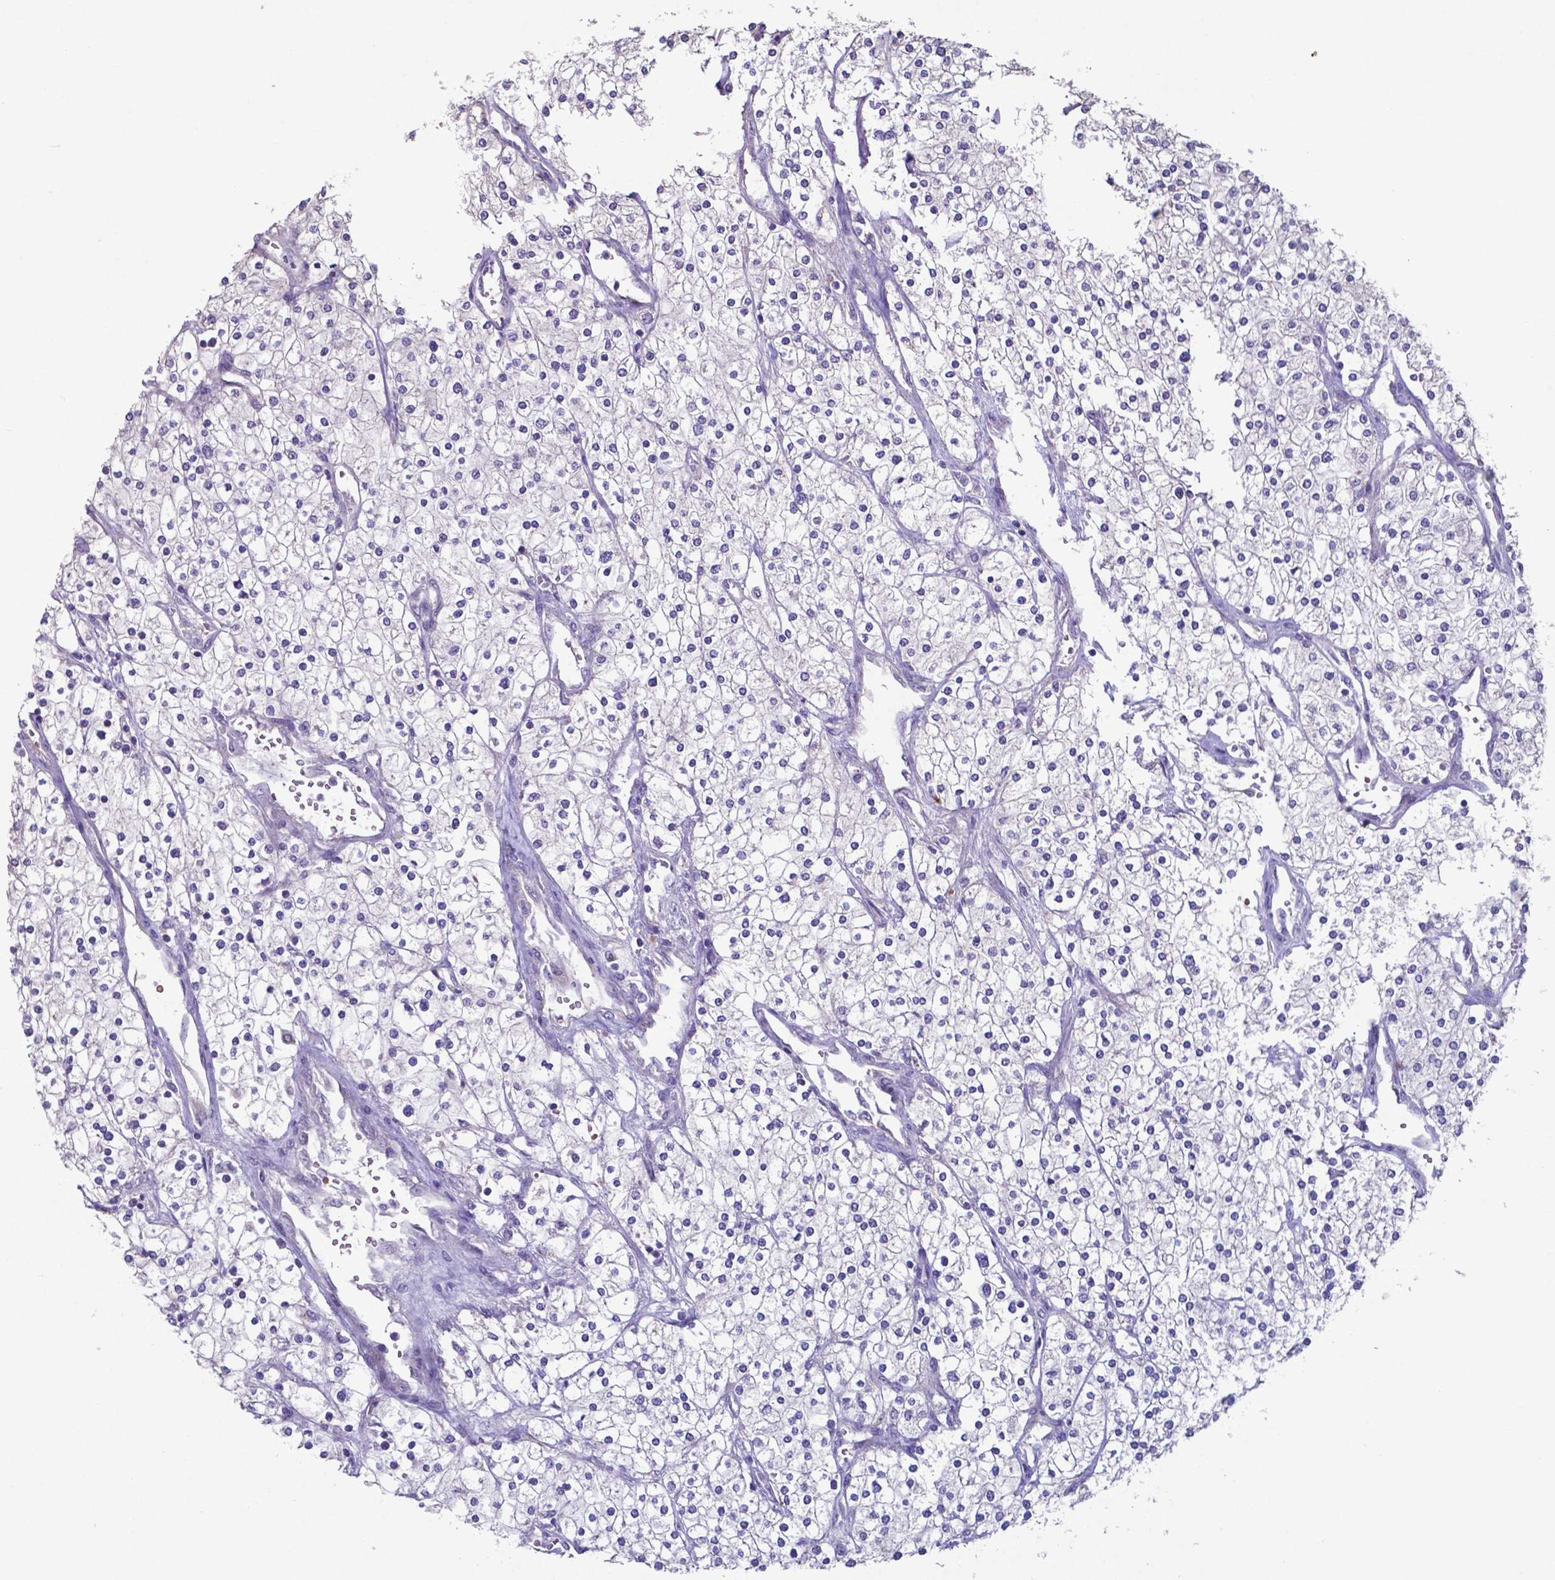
{"staining": {"intensity": "negative", "quantity": "none", "location": "none"}, "tissue": "renal cancer", "cell_type": "Tumor cells", "image_type": "cancer", "snomed": [{"axis": "morphology", "description": "Adenocarcinoma, NOS"}, {"axis": "topography", "description": "Kidney"}], "caption": "Micrograph shows no protein positivity in tumor cells of renal cancer (adenocarcinoma) tissue.", "gene": "TYRO3", "patient": {"sex": "male", "age": 80}}